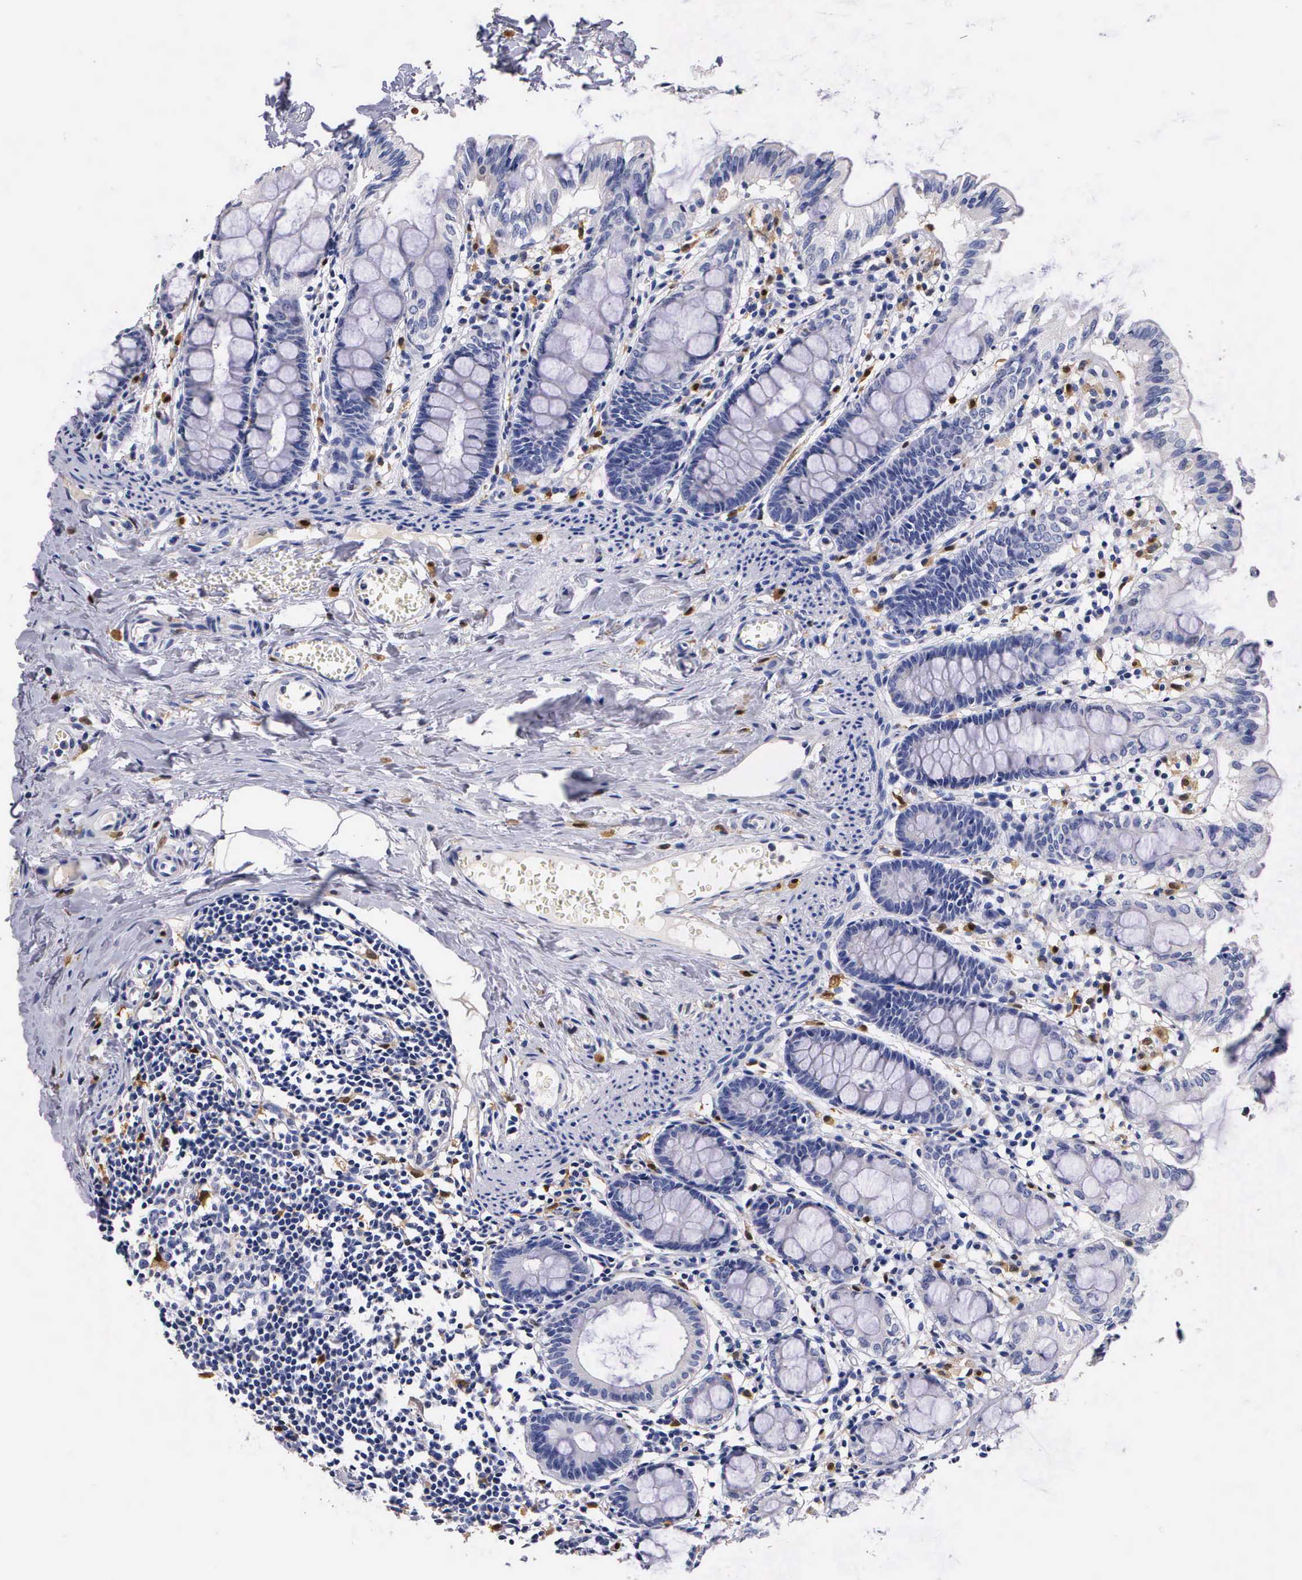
{"staining": {"intensity": "negative", "quantity": "none", "location": "none"}, "tissue": "colon", "cell_type": "Endothelial cells", "image_type": "normal", "snomed": [{"axis": "morphology", "description": "Normal tissue, NOS"}, {"axis": "topography", "description": "Colon"}], "caption": "Immunohistochemistry (IHC) photomicrograph of normal colon: human colon stained with DAB demonstrates no significant protein staining in endothelial cells.", "gene": "RENBP", "patient": {"sex": "male", "age": 1}}